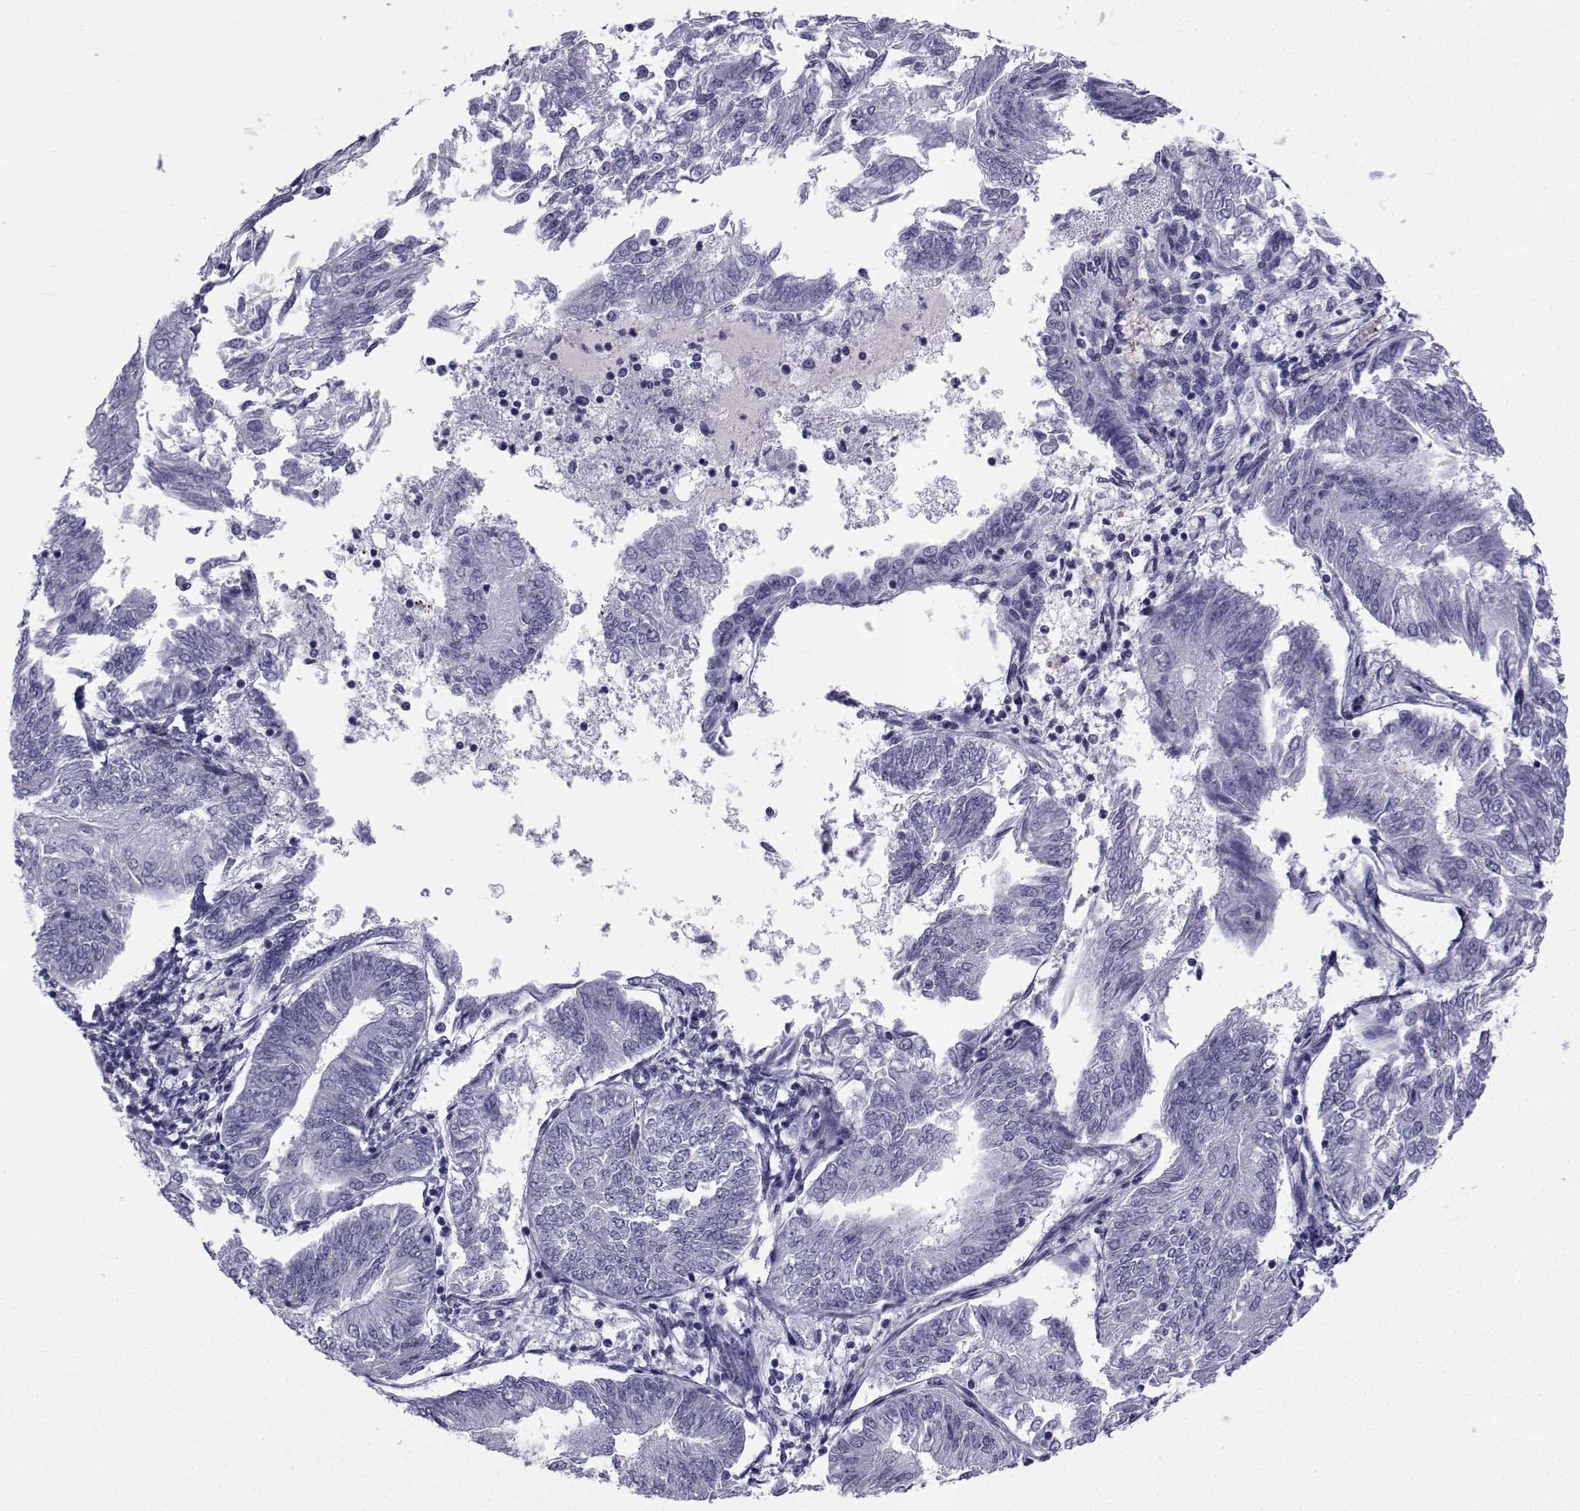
{"staining": {"intensity": "negative", "quantity": "none", "location": "none"}, "tissue": "endometrial cancer", "cell_type": "Tumor cells", "image_type": "cancer", "snomed": [{"axis": "morphology", "description": "Adenocarcinoma, NOS"}, {"axis": "topography", "description": "Endometrium"}], "caption": "Tumor cells show no significant protein expression in endometrial cancer (adenocarcinoma).", "gene": "SPANXD", "patient": {"sex": "female", "age": 58}}